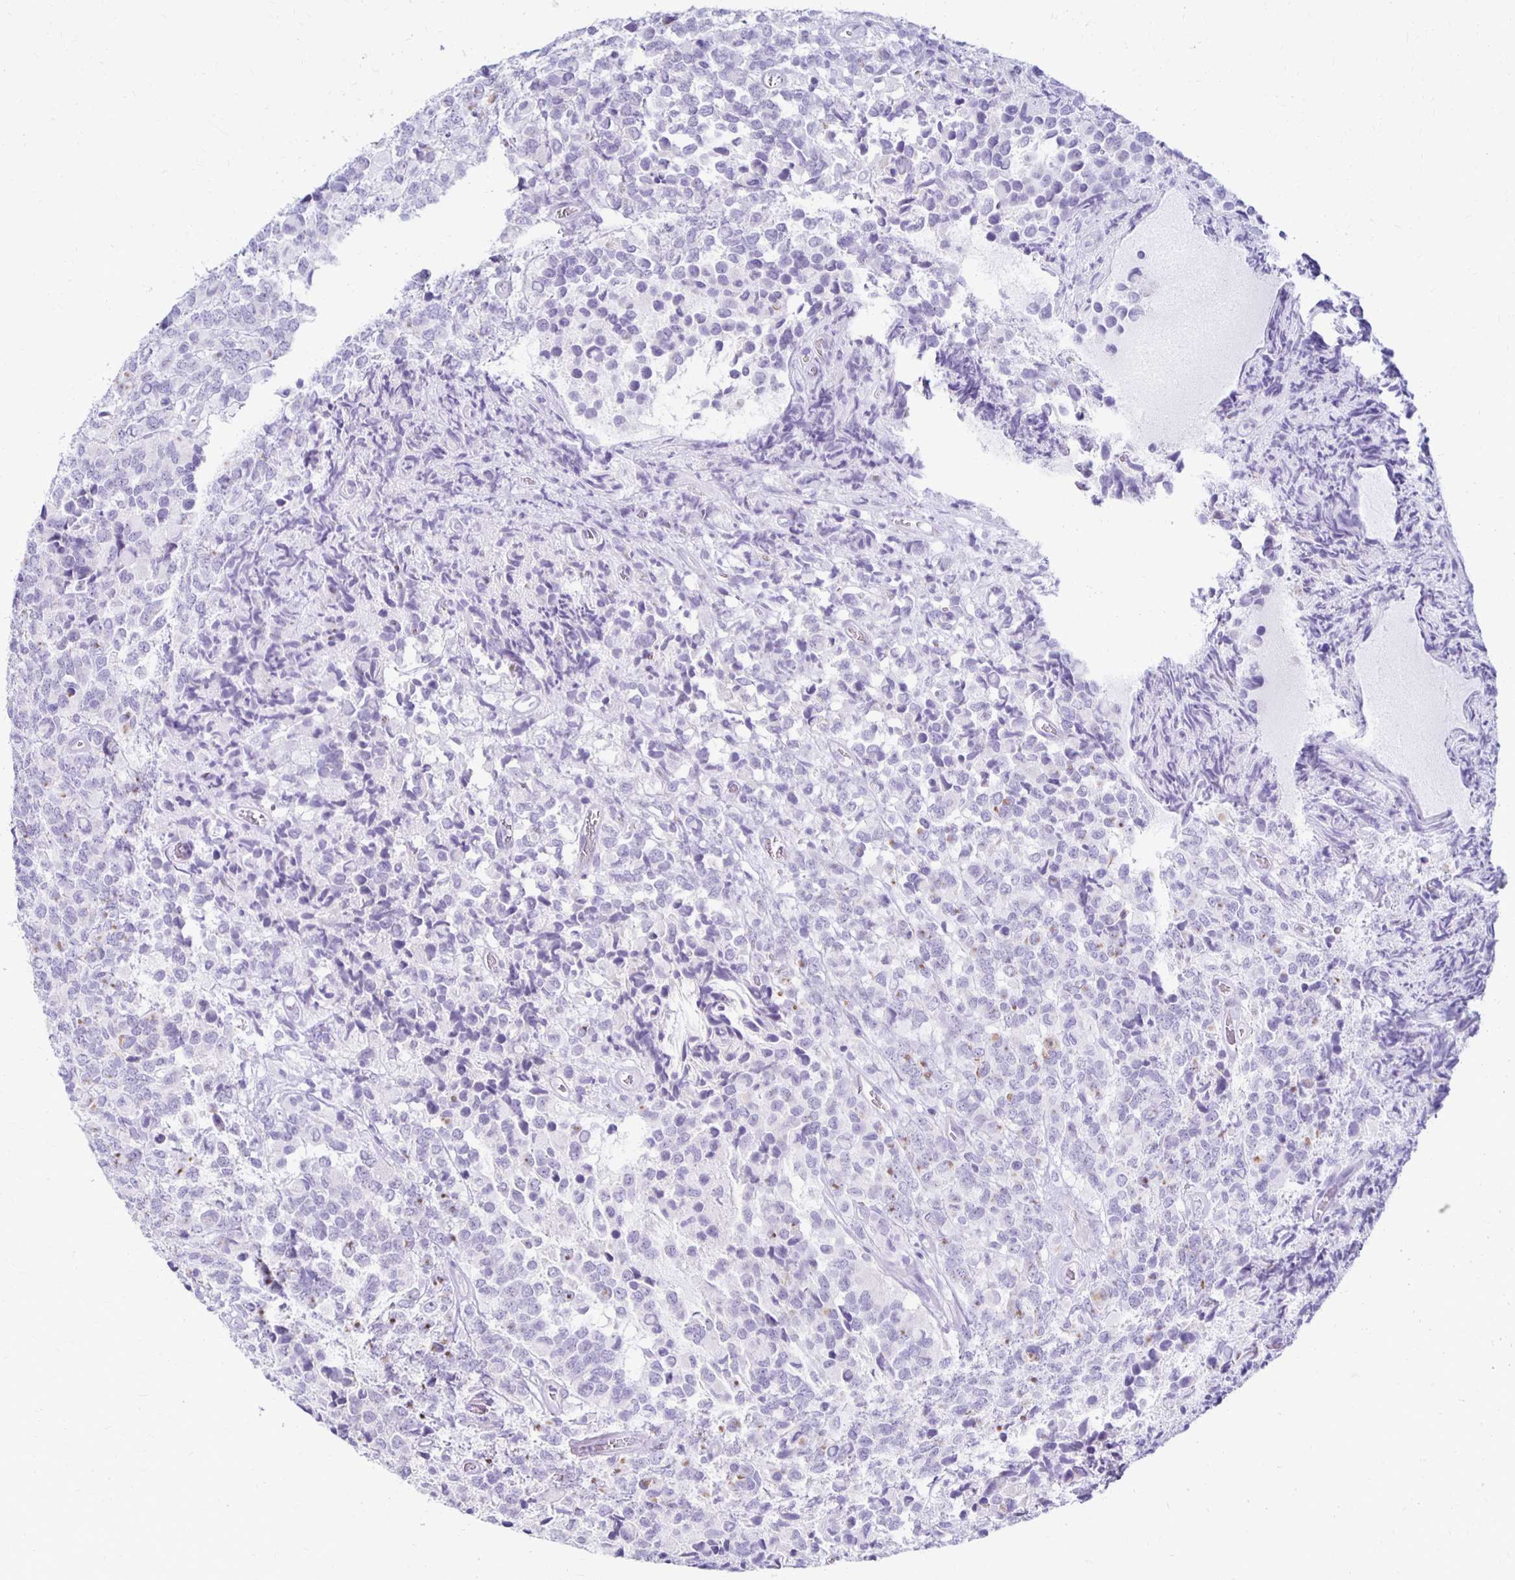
{"staining": {"intensity": "negative", "quantity": "none", "location": "none"}, "tissue": "glioma", "cell_type": "Tumor cells", "image_type": "cancer", "snomed": [{"axis": "morphology", "description": "Glioma, malignant, High grade"}, {"axis": "topography", "description": "Brain"}], "caption": "This is a image of IHC staining of glioma, which shows no positivity in tumor cells. (Brightfield microscopy of DAB immunohistochemistry at high magnification).", "gene": "RYR1", "patient": {"sex": "male", "age": 39}}